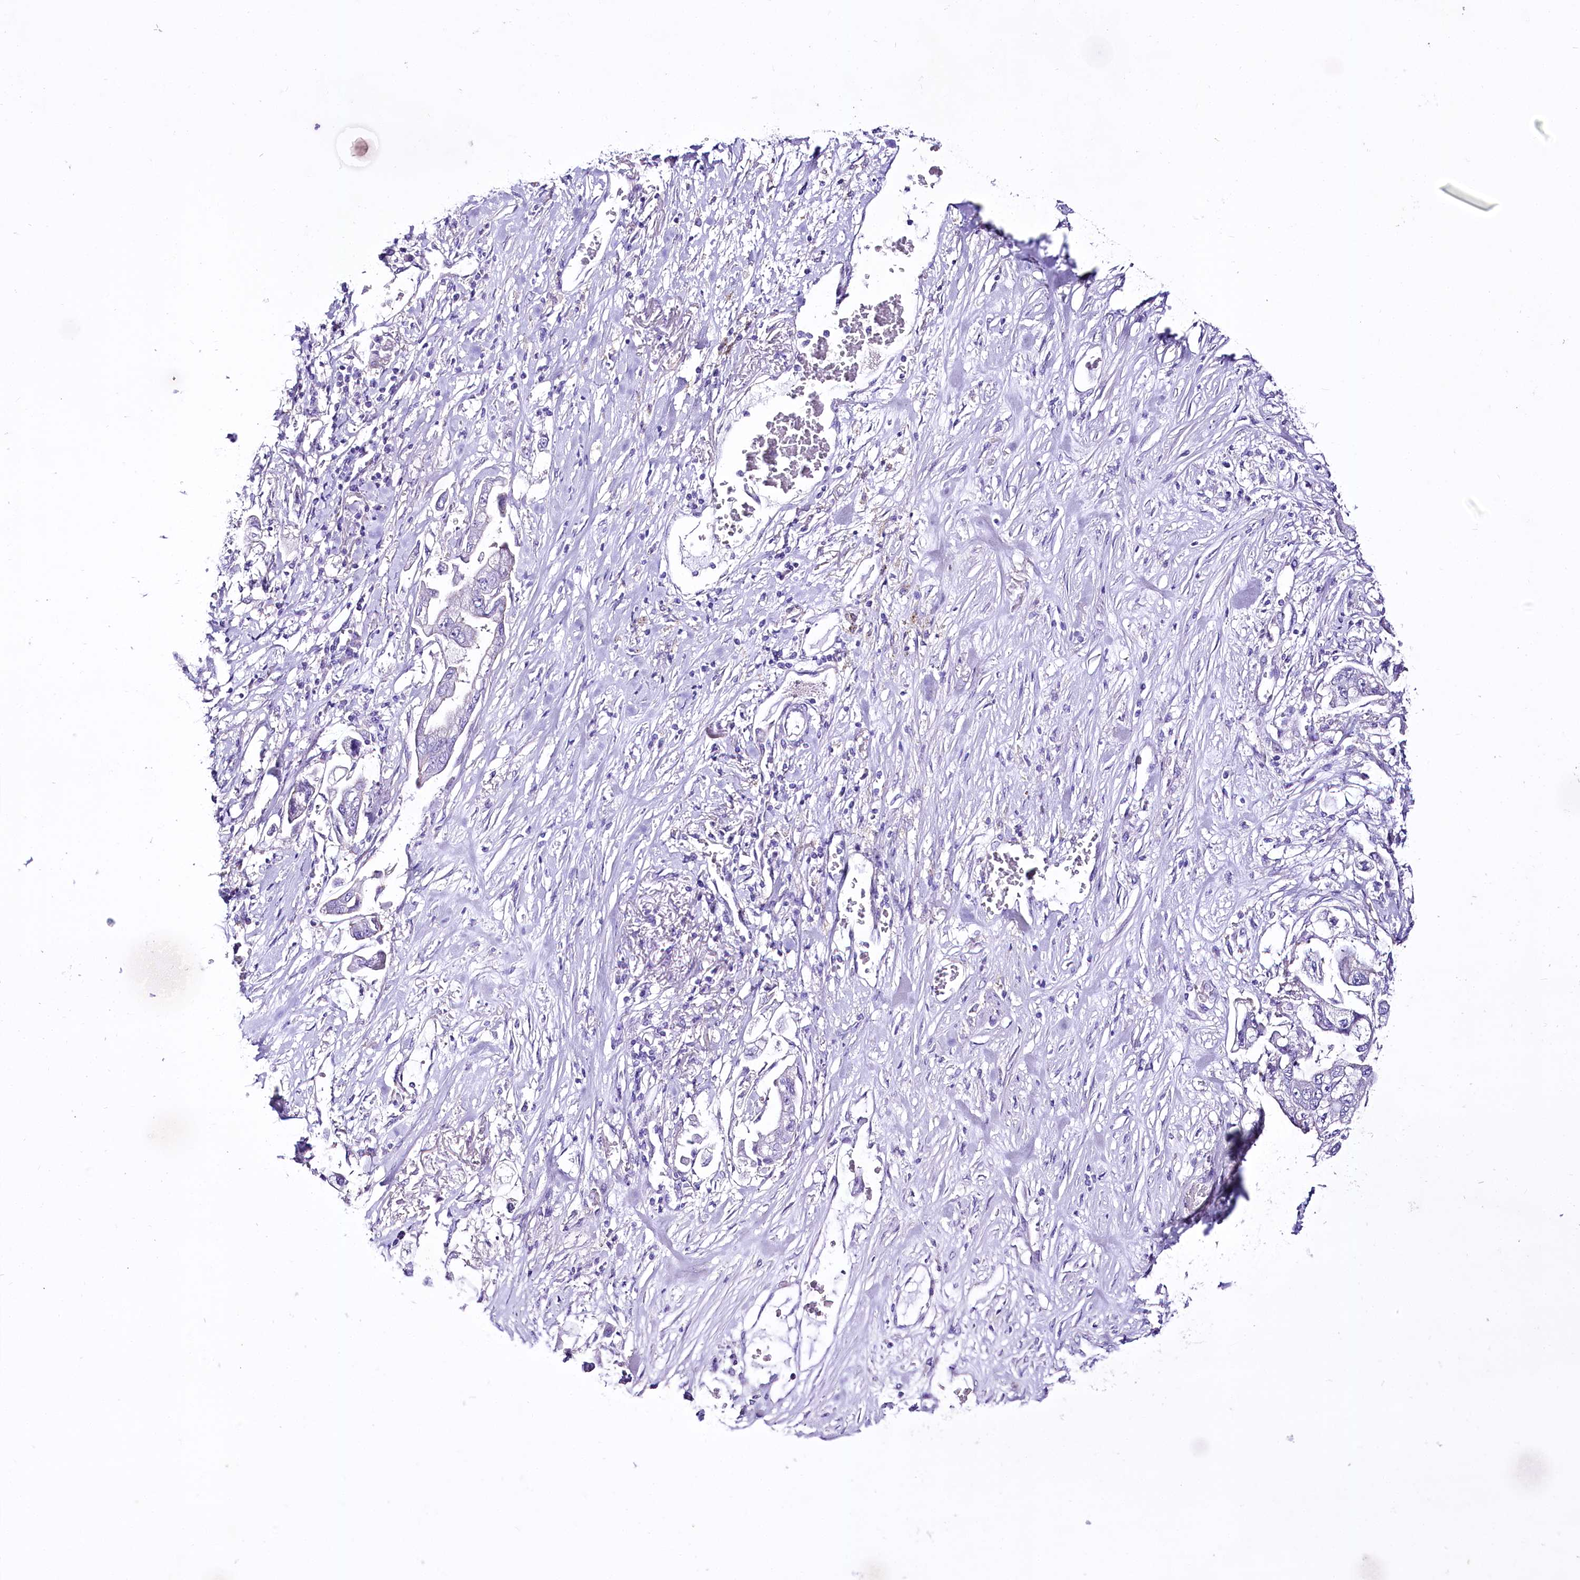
{"staining": {"intensity": "negative", "quantity": "none", "location": "none"}, "tissue": "stomach cancer", "cell_type": "Tumor cells", "image_type": "cancer", "snomed": [{"axis": "morphology", "description": "Adenocarcinoma, NOS"}, {"axis": "topography", "description": "Stomach"}], "caption": "IHC micrograph of neoplastic tissue: human stomach adenocarcinoma stained with DAB exhibits no significant protein expression in tumor cells.", "gene": "LRRC34", "patient": {"sex": "male", "age": 62}}